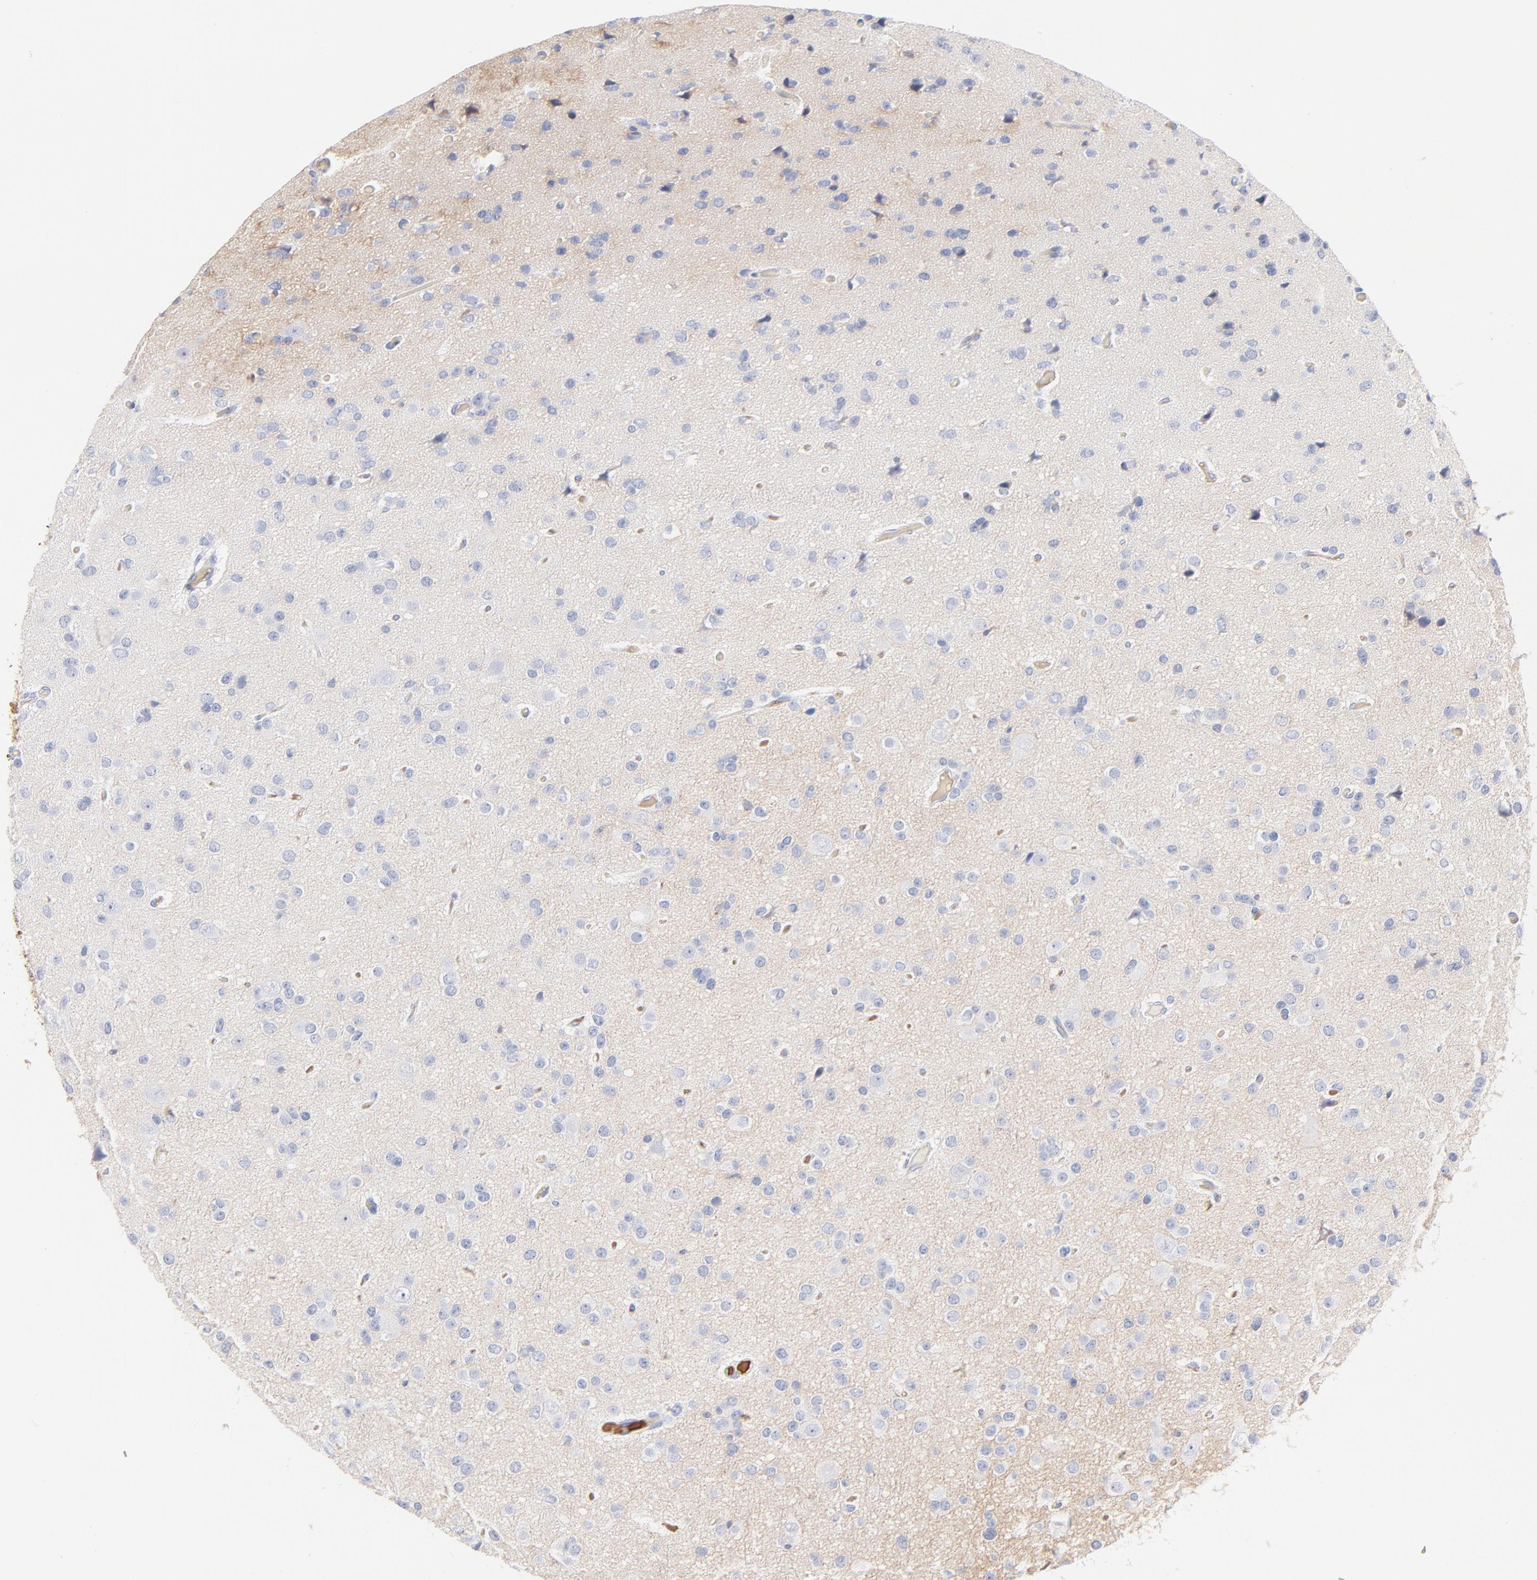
{"staining": {"intensity": "negative", "quantity": "none", "location": "none"}, "tissue": "glioma", "cell_type": "Tumor cells", "image_type": "cancer", "snomed": [{"axis": "morphology", "description": "Glioma, malignant, Low grade"}, {"axis": "topography", "description": "Brain"}], "caption": "Micrograph shows no protein expression in tumor cells of malignant glioma (low-grade) tissue.", "gene": "C3", "patient": {"sex": "male", "age": 42}}